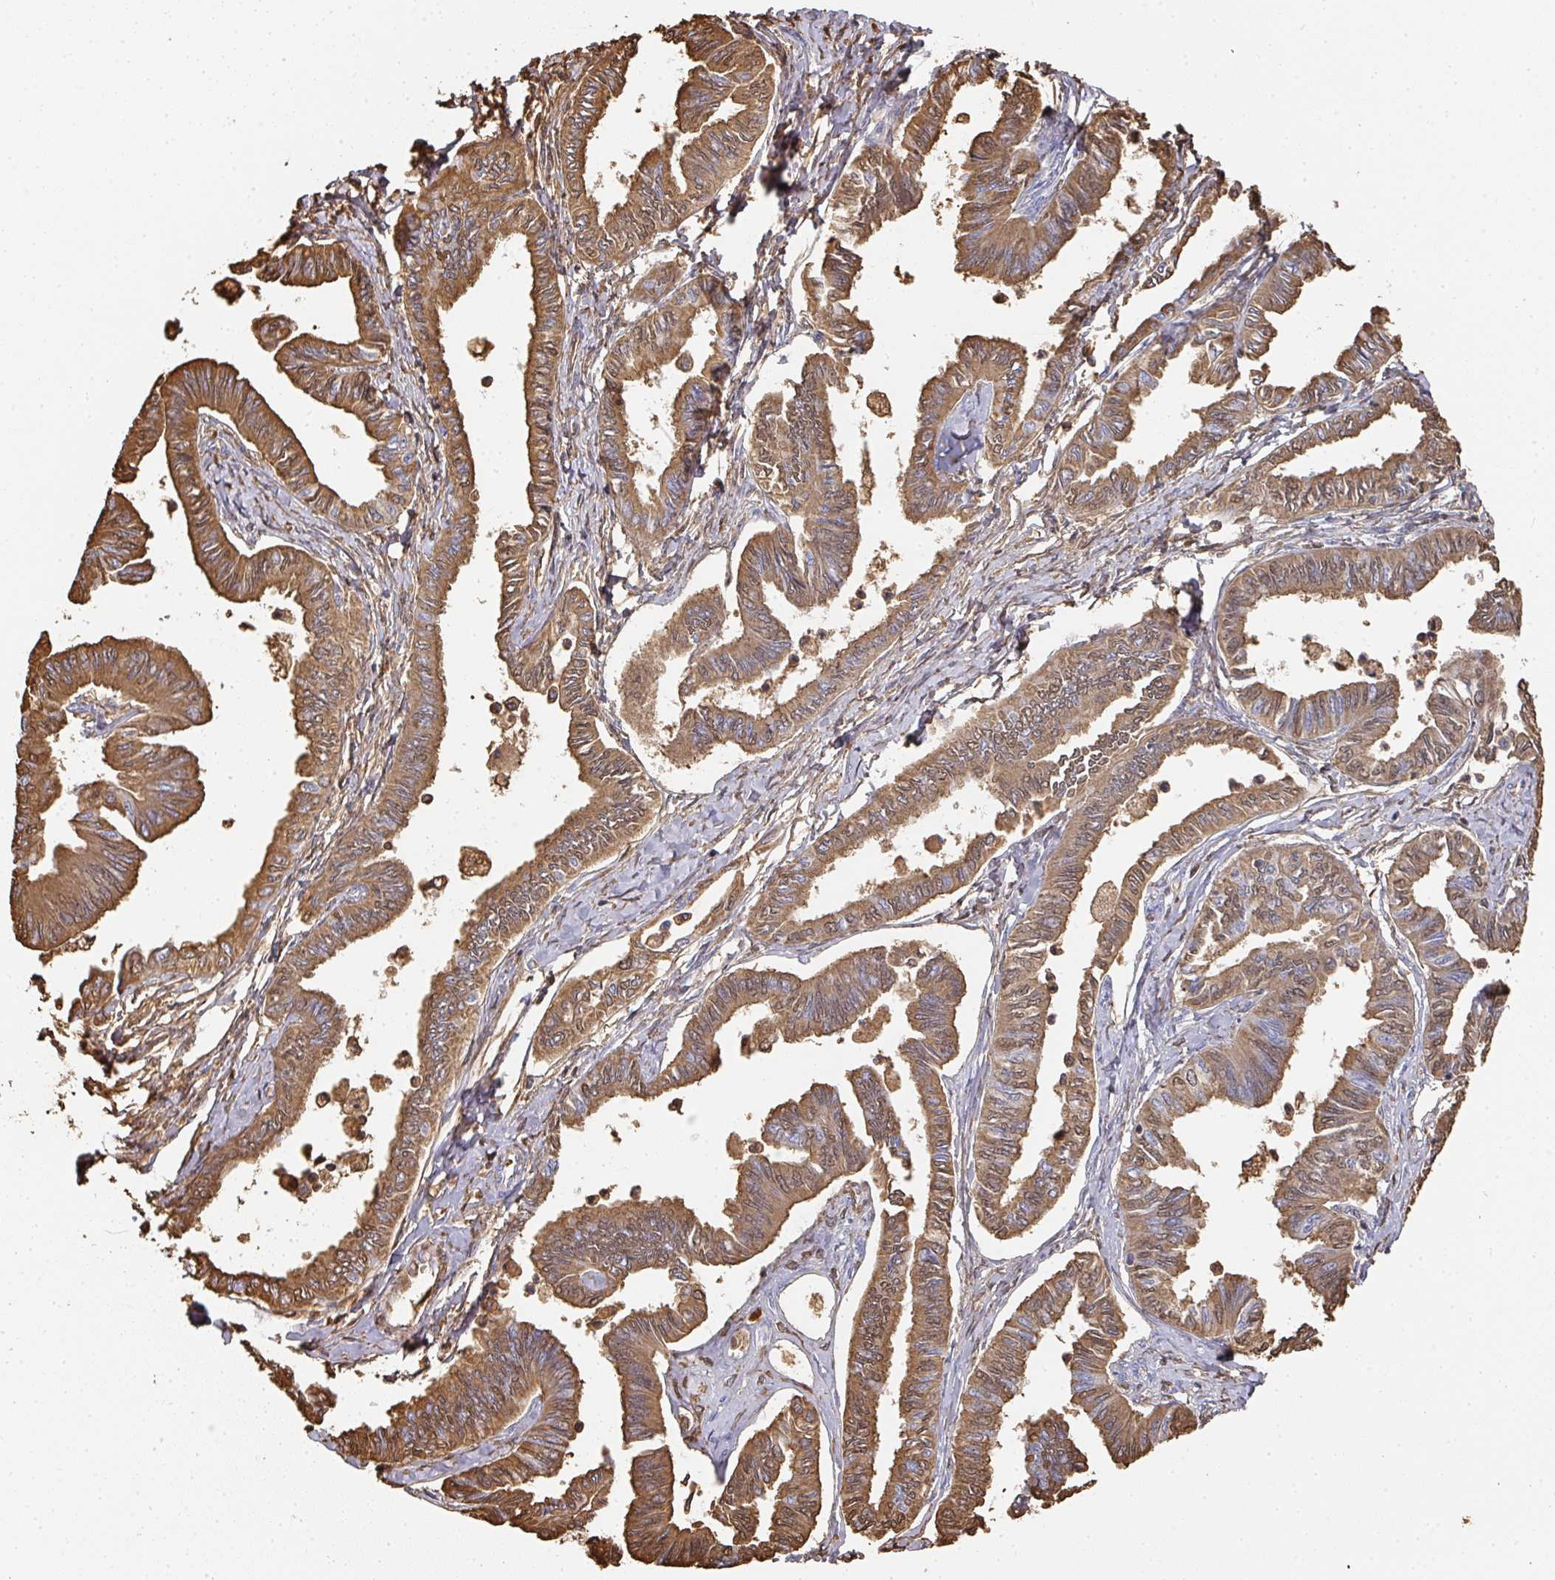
{"staining": {"intensity": "moderate", "quantity": ">75%", "location": "cytoplasmic/membranous"}, "tissue": "ovarian cancer", "cell_type": "Tumor cells", "image_type": "cancer", "snomed": [{"axis": "morphology", "description": "Carcinoma, endometroid"}, {"axis": "topography", "description": "Ovary"}], "caption": "IHC photomicrograph of neoplastic tissue: ovarian cancer (endometroid carcinoma) stained using immunohistochemistry reveals medium levels of moderate protein expression localized specifically in the cytoplasmic/membranous of tumor cells, appearing as a cytoplasmic/membranous brown color.", "gene": "ALB", "patient": {"sex": "female", "age": 70}}